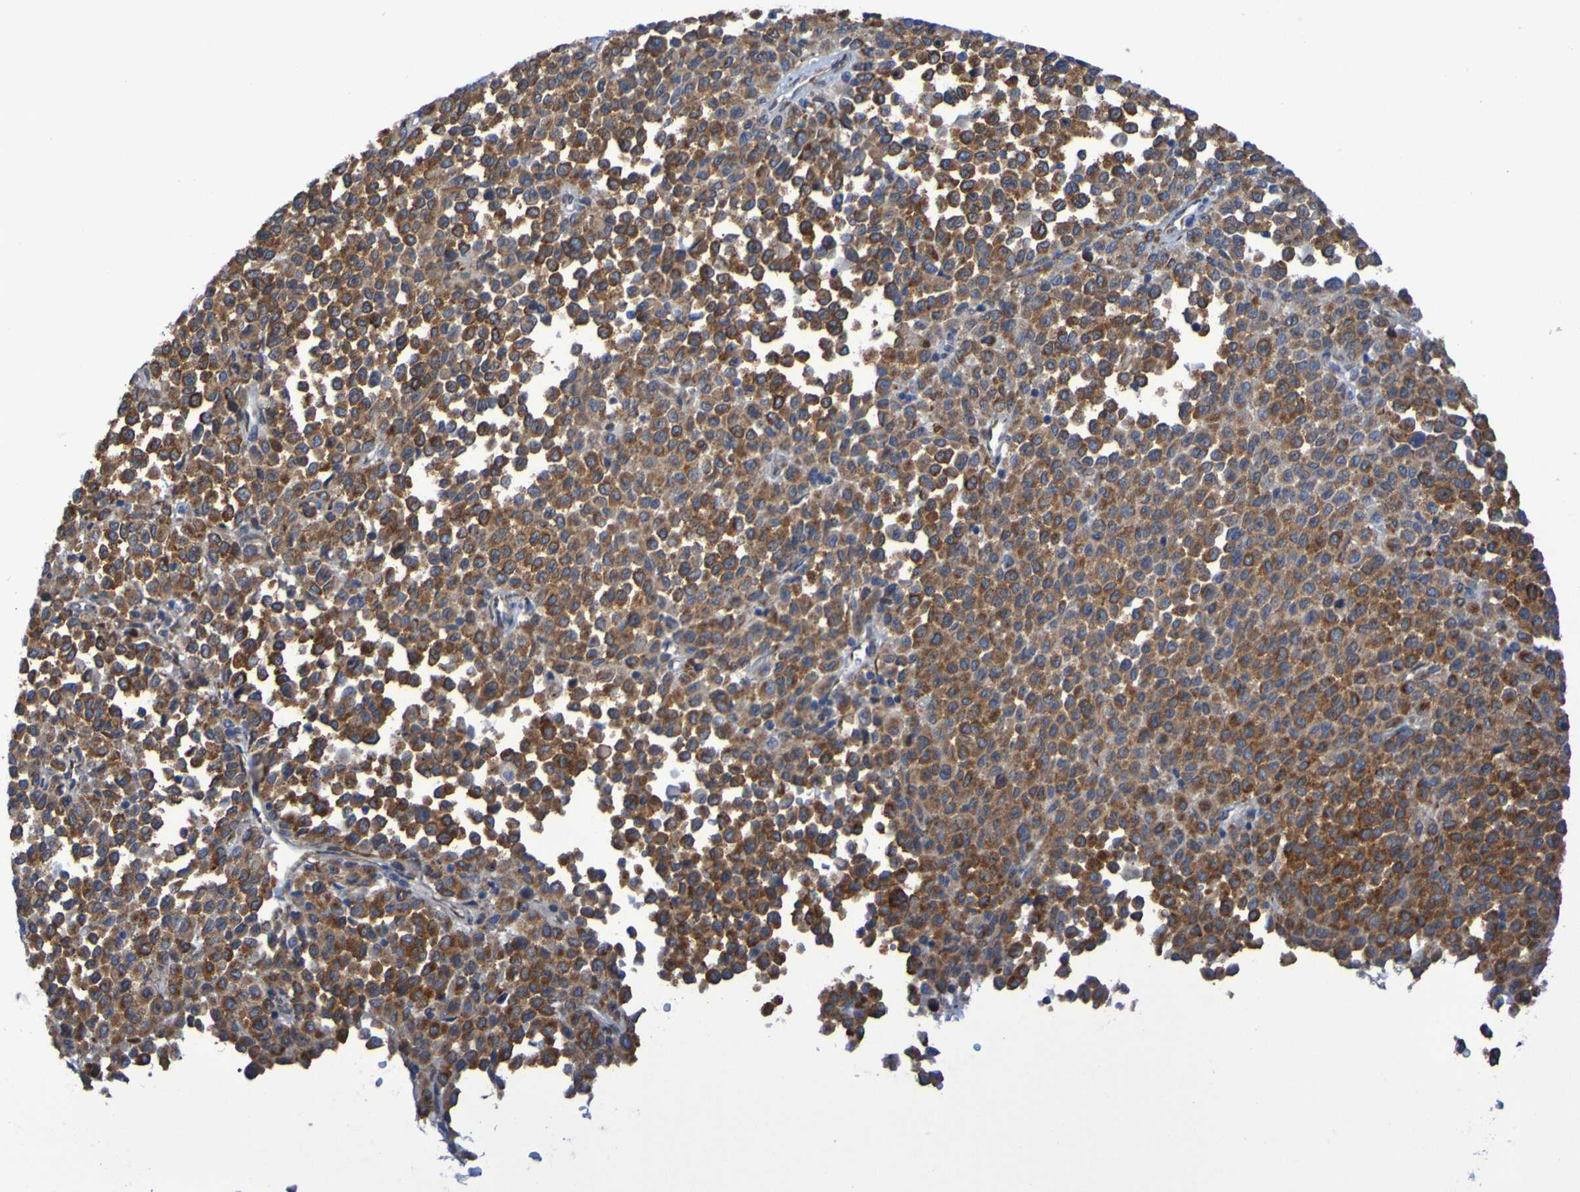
{"staining": {"intensity": "moderate", "quantity": ">75%", "location": "cytoplasmic/membranous"}, "tissue": "melanoma", "cell_type": "Tumor cells", "image_type": "cancer", "snomed": [{"axis": "morphology", "description": "Malignant melanoma, Metastatic site"}, {"axis": "topography", "description": "Pancreas"}], "caption": "Immunohistochemical staining of melanoma shows medium levels of moderate cytoplasmic/membranous positivity in about >75% of tumor cells. (IHC, brightfield microscopy, high magnification).", "gene": "FKBP3", "patient": {"sex": "female", "age": 30}}